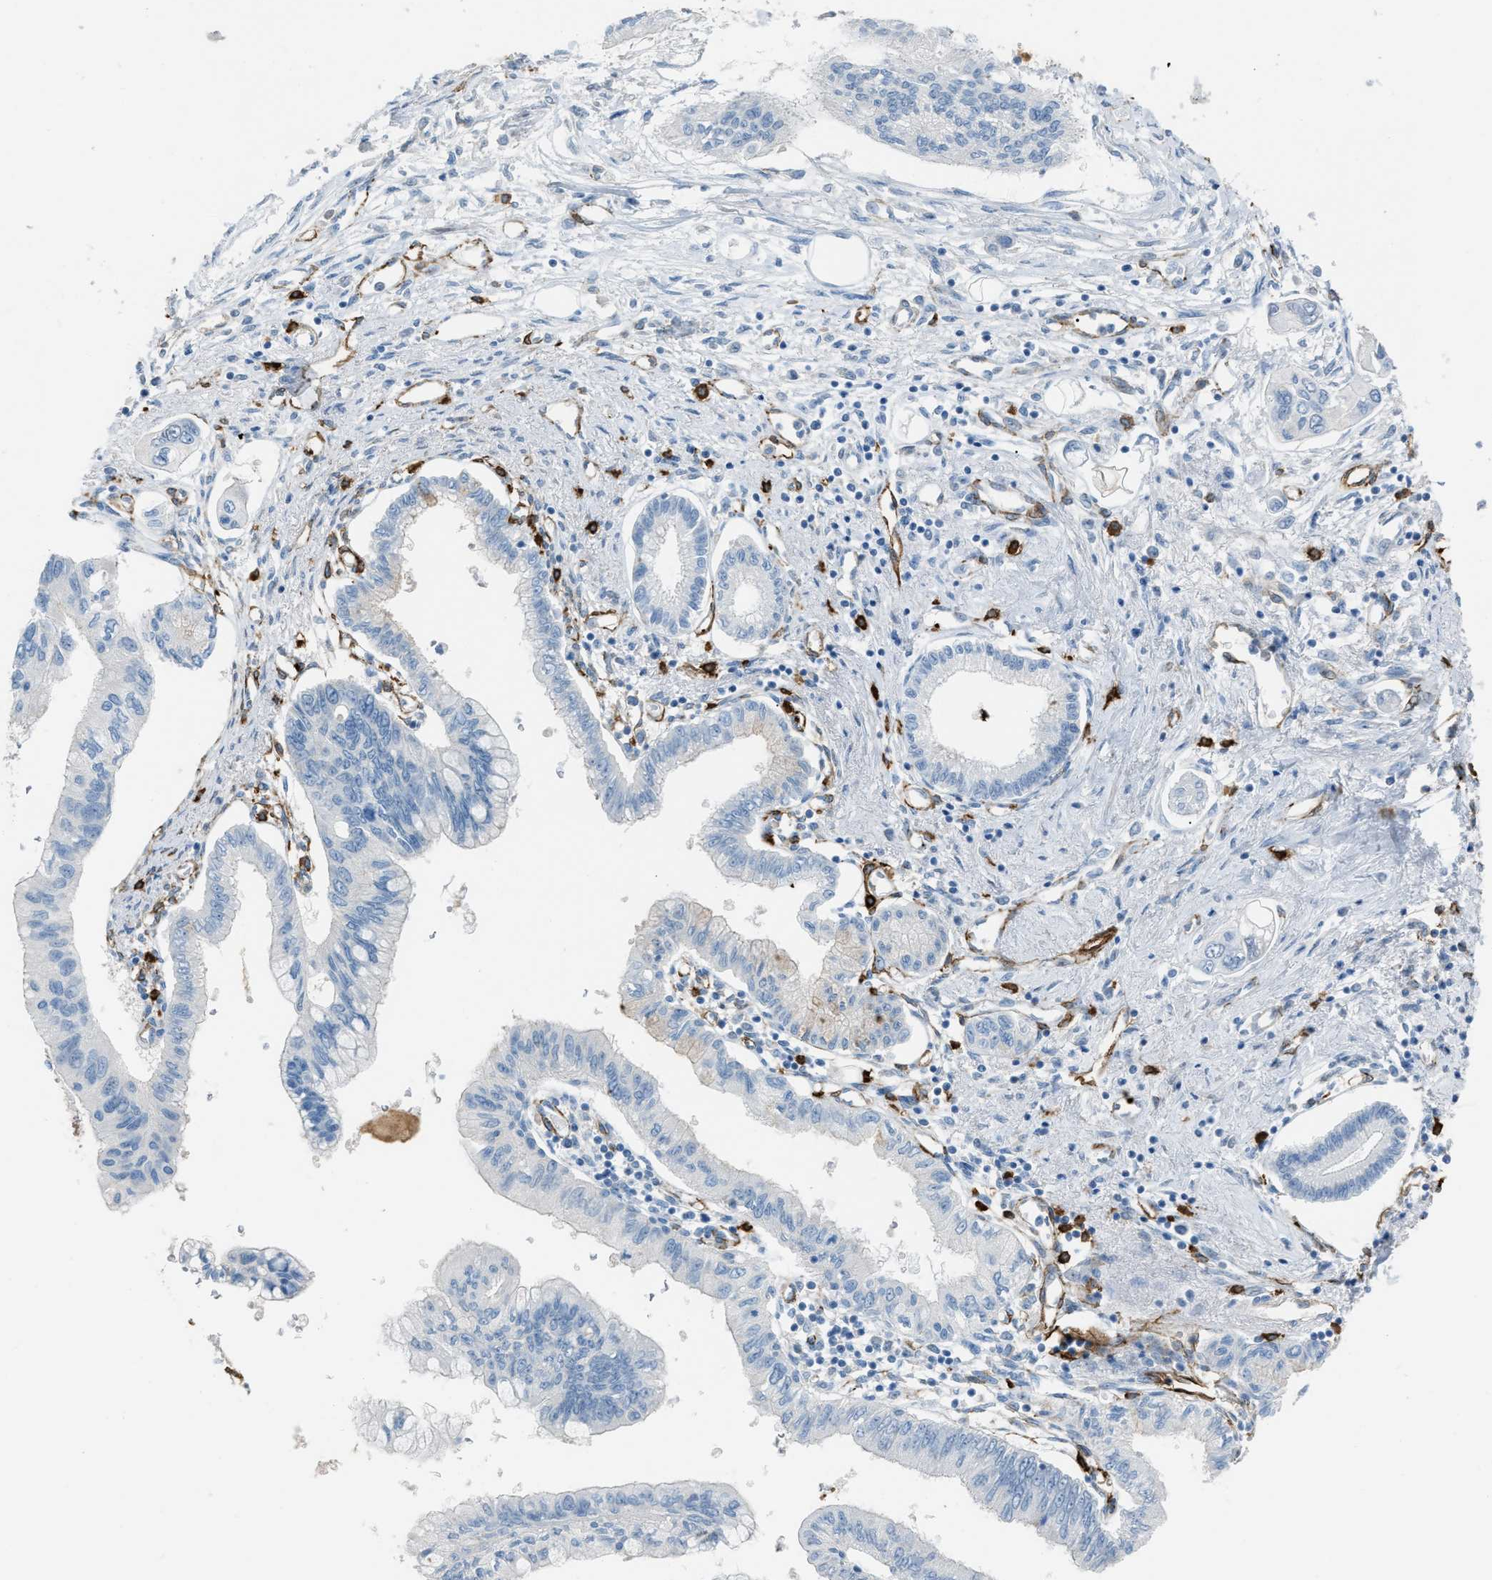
{"staining": {"intensity": "negative", "quantity": "none", "location": "none"}, "tissue": "pancreatic cancer", "cell_type": "Tumor cells", "image_type": "cancer", "snomed": [{"axis": "morphology", "description": "Adenocarcinoma, NOS"}, {"axis": "topography", "description": "Pancreas"}], "caption": "The image shows no significant staining in tumor cells of pancreatic cancer (adenocarcinoma). (DAB (3,3'-diaminobenzidine) immunohistochemistry (IHC), high magnification).", "gene": "SLC22A15", "patient": {"sex": "female", "age": 77}}